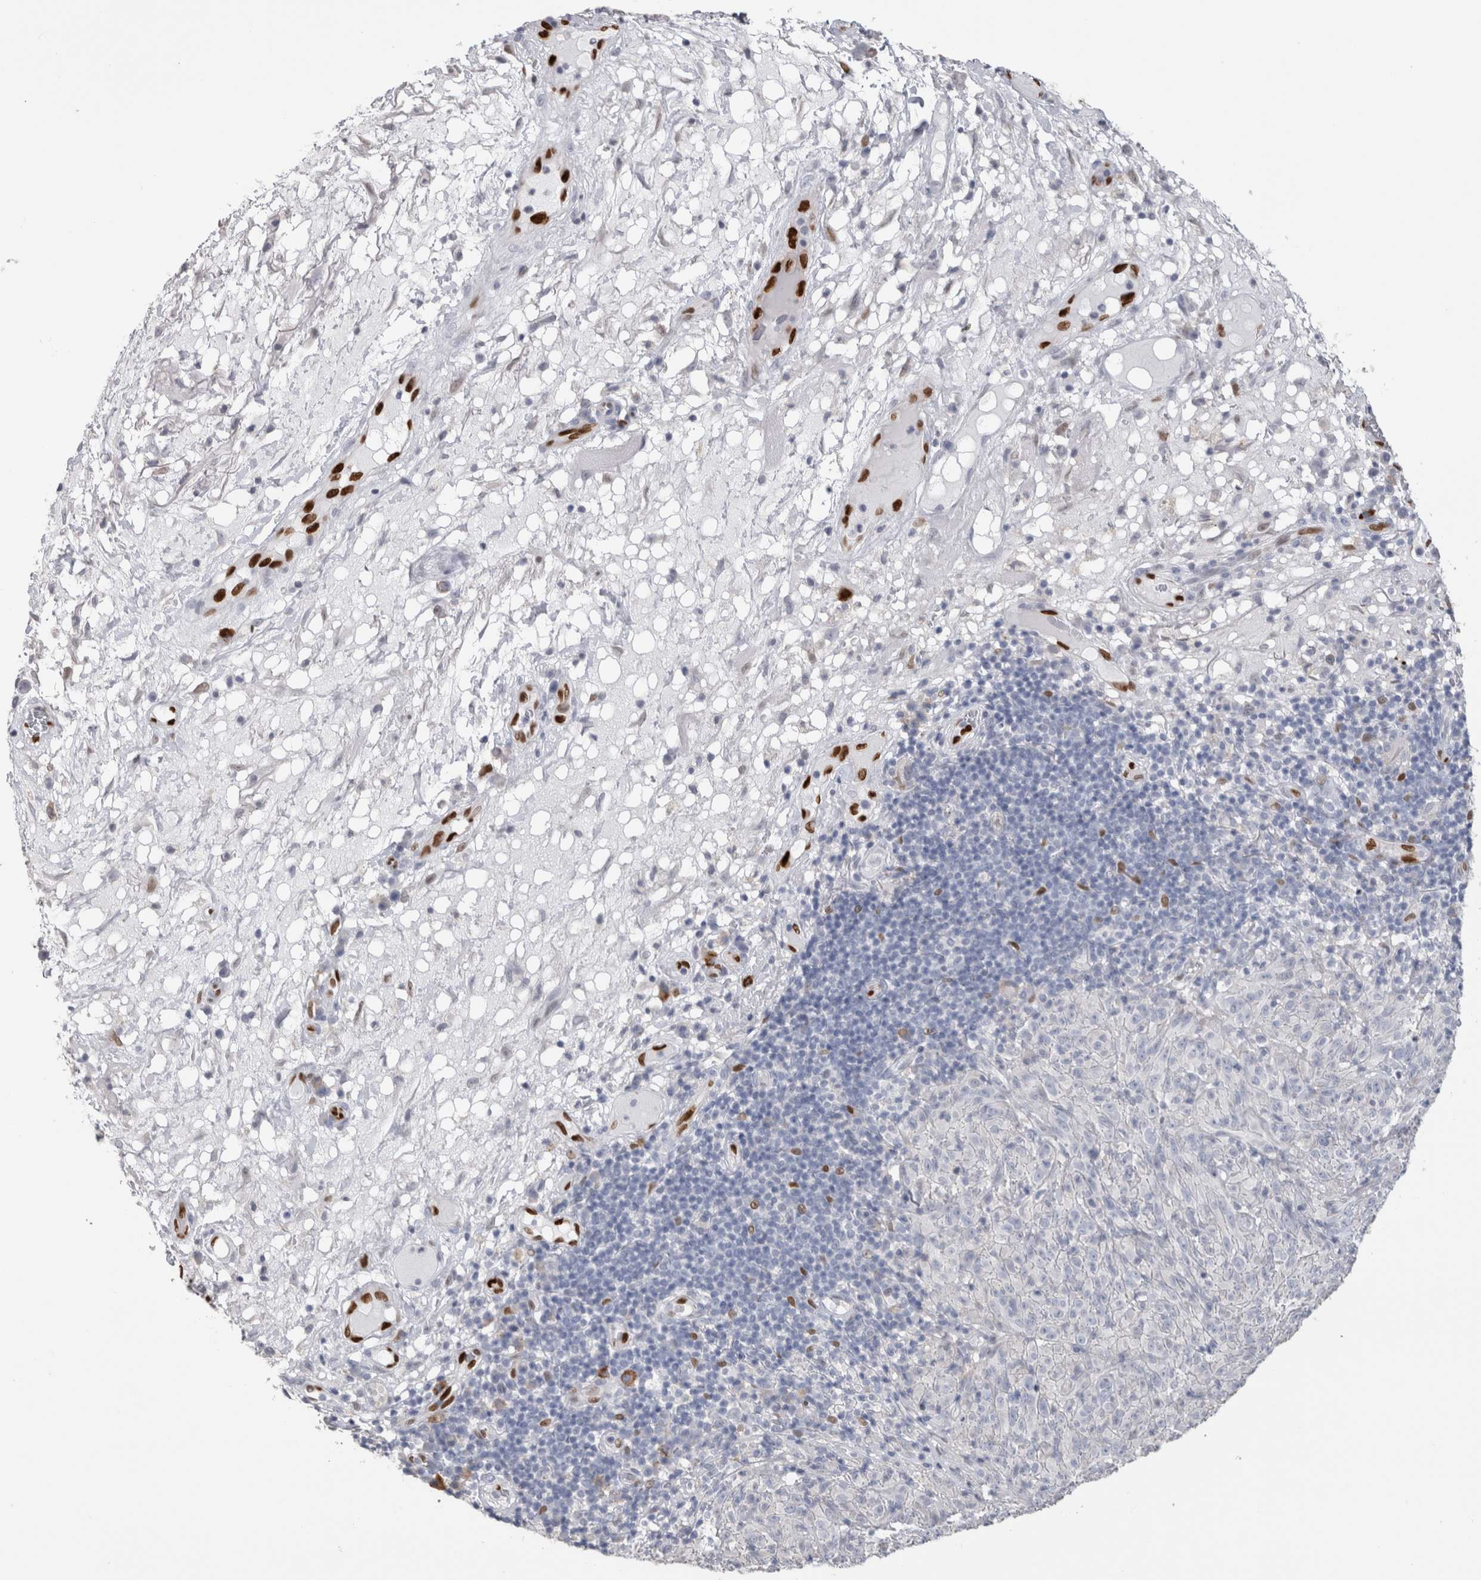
{"staining": {"intensity": "negative", "quantity": "none", "location": "none"}, "tissue": "melanoma", "cell_type": "Tumor cells", "image_type": "cancer", "snomed": [{"axis": "morphology", "description": "Malignant melanoma, NOS"}, {"axis": "topography", "description": "Skin of head"}], "caption": "The histopathology image reveals no significant positivity in tumor cells of melanoma.", "gene": "IL33", "patient": {"sex": "male", "age": 96}}